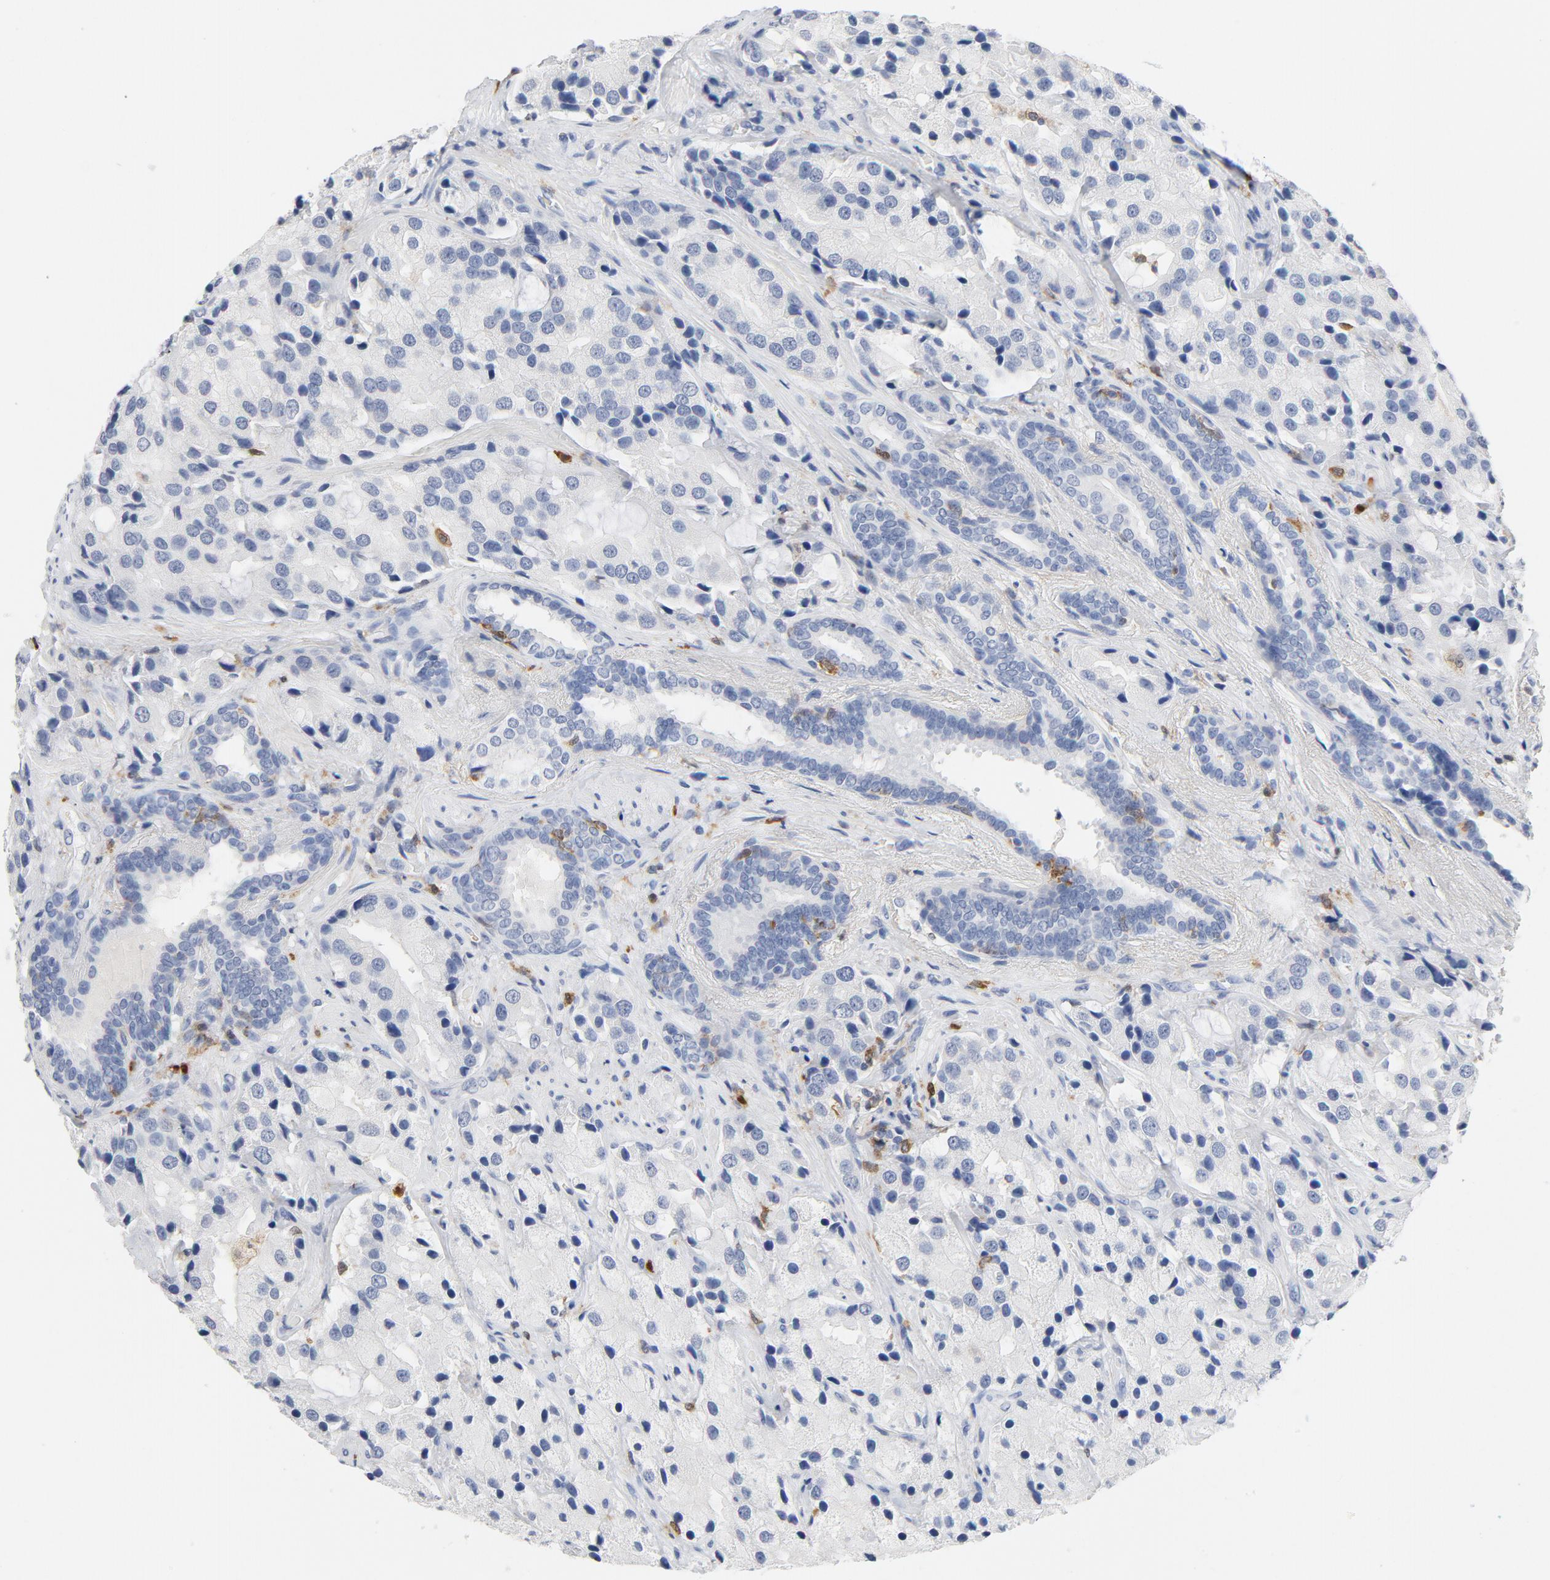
{"staining": {"intensity": "negative", "quantity": "none", "location": "none"}, "tissue": "prostate cancer", "cell_type": "Tumor cells", "image_type": "cancer", "snomed": [{"axis": "morphology", "description": "Adenocarcinoma, High grade"}, {"axis": "topography", "description": "Prostate"}], "caption": "A histopathology image of adenocarcinoma (high-grade) (prostate) stained for a protein exhibits no brown staining in tumor cells.", "gene": "NCF1", "patient": {"sex": "male", "age": 70}}